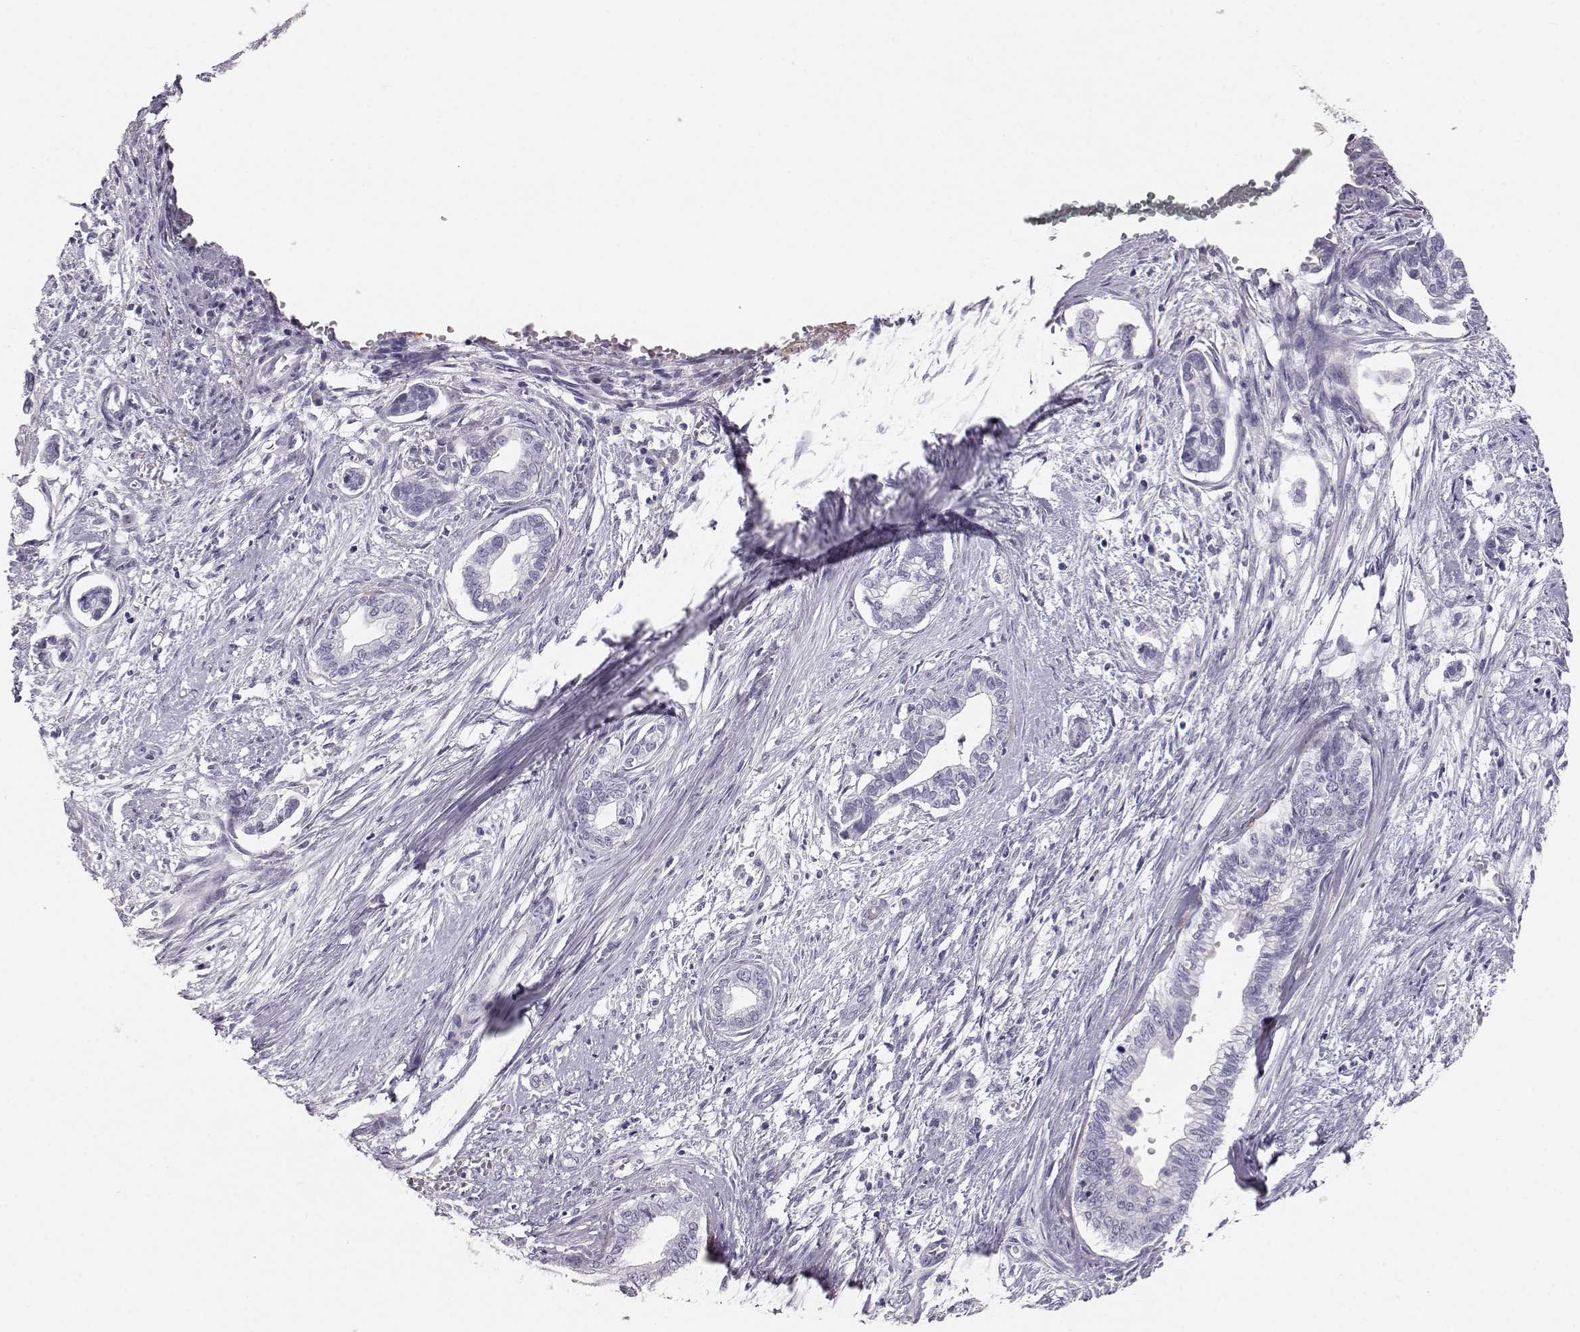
{"staining": {"intensity": "negative", "quantity": "none", "location": "none"}, "tissue": "cervical cancer", "cell_type": "Tumor cells", "image_type": "cancer", "snomed": [{"axis": "morphology", "description": "Adenocarcinoma, NOS"}, {"axis": "topography", "description": "Cervix"}], "caption": "A high-resolution micrograph shows immunohistochemistry staining of adenocarcinoma (cervical), which demonstrates no significant expression in tumor cells.", "gene": "KRTAP16-1", "patient": {"sex": "female", "age": 62}}